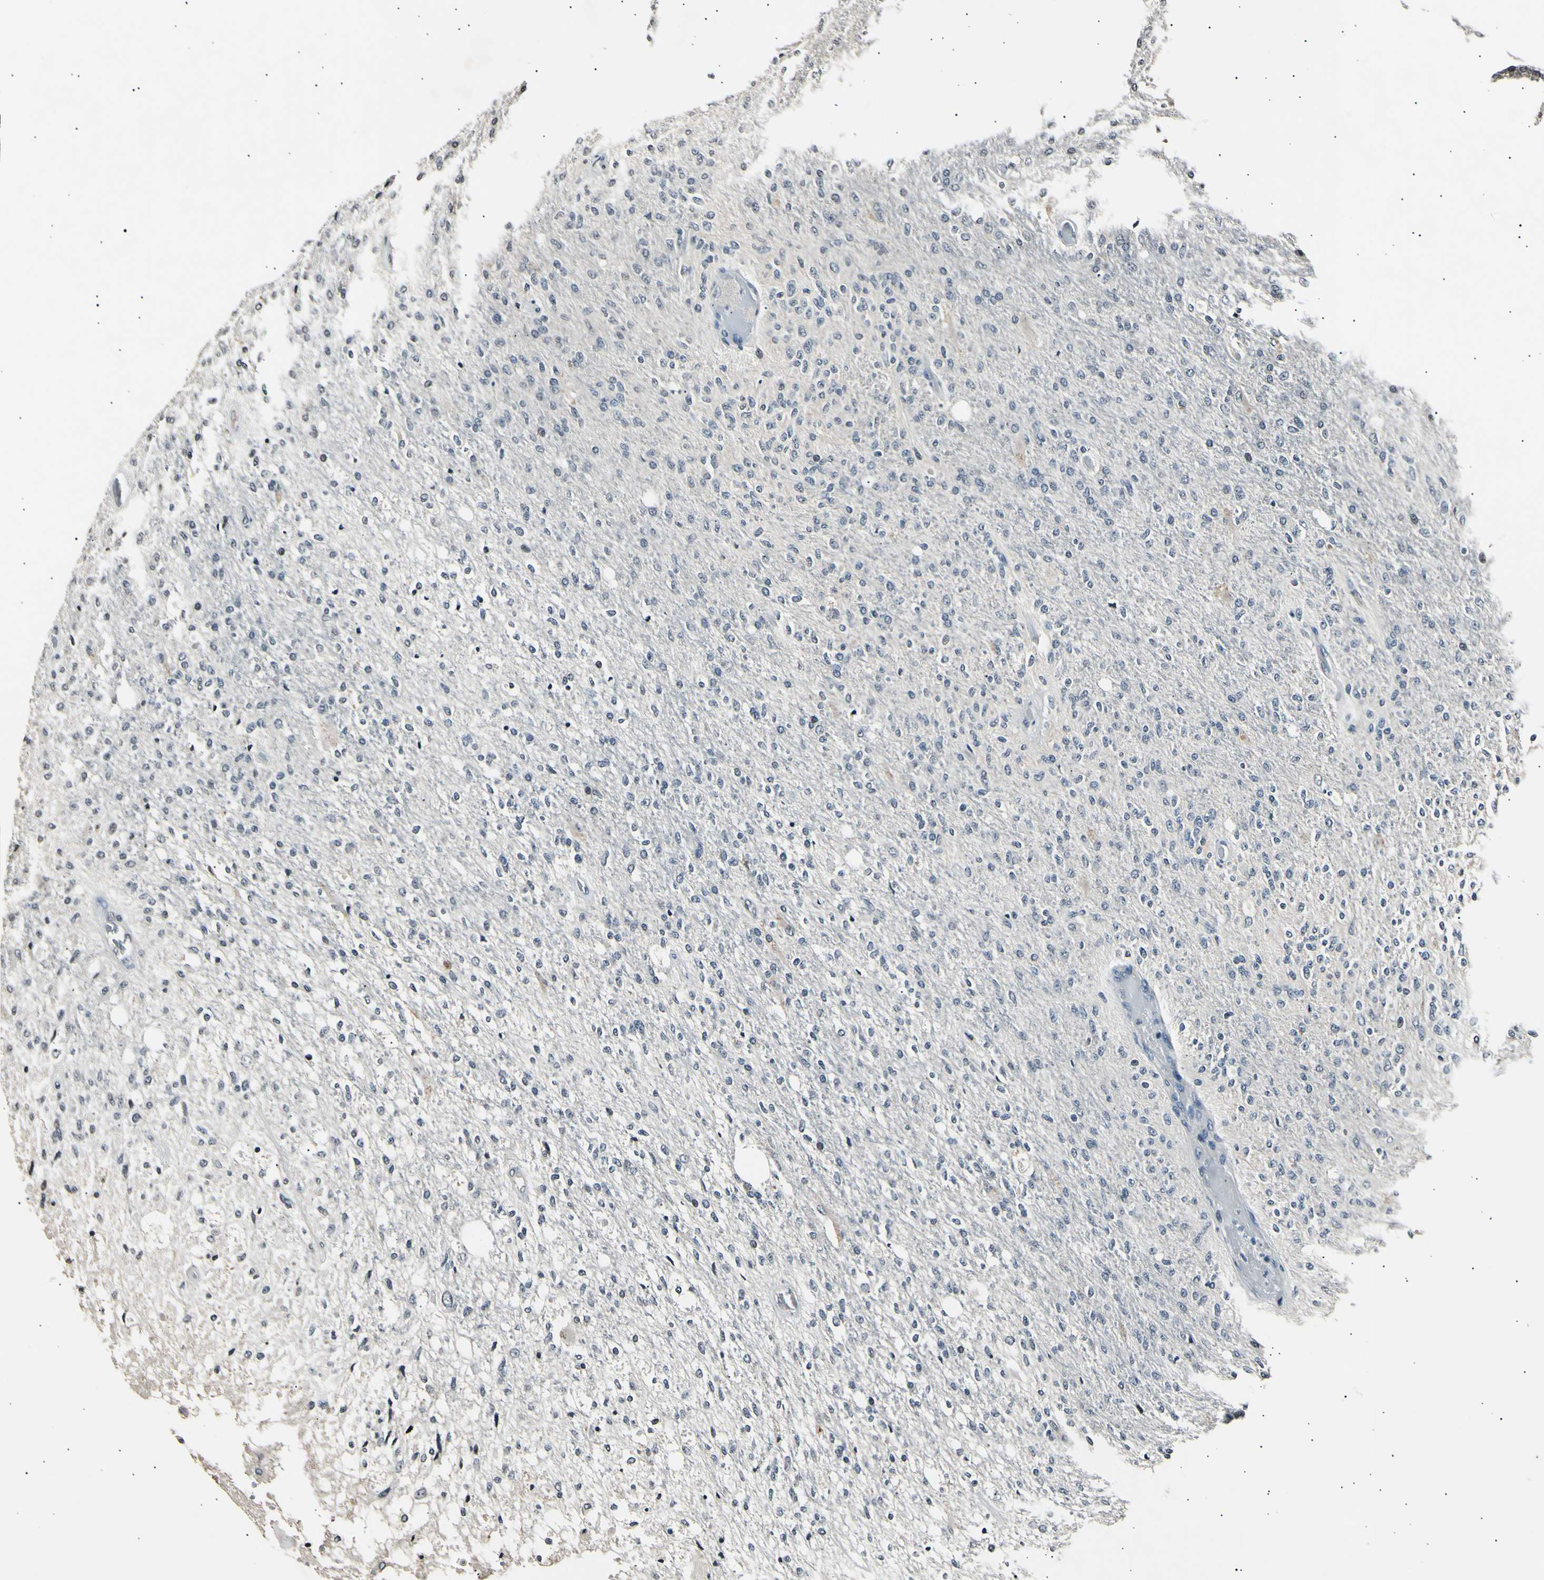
{"staining": {"intensity": "weak", "quantity": "25%-75%", "location": "cytoplasmic/membranous"}, "tissue": "glioma", "cell_type": "Tumor cells", "image_type": "cancer", "snomed": [{"axis": "morphology", "description": "Normal tissue, NOS"}, {"axis": "morphology", "description": "Glioma, malignant, High grade"}, {"axis": "topography", "description": "Cerebral cortex"}], "caption": "Malignant high-grade glioma tissue exhibits weak cytoplasmic/membranous staining in about 25%-75% of tumor cells, visualized by immunohistochemistry.", "gene": "AK1", "patient": {"sex": "male", "age": 77}}